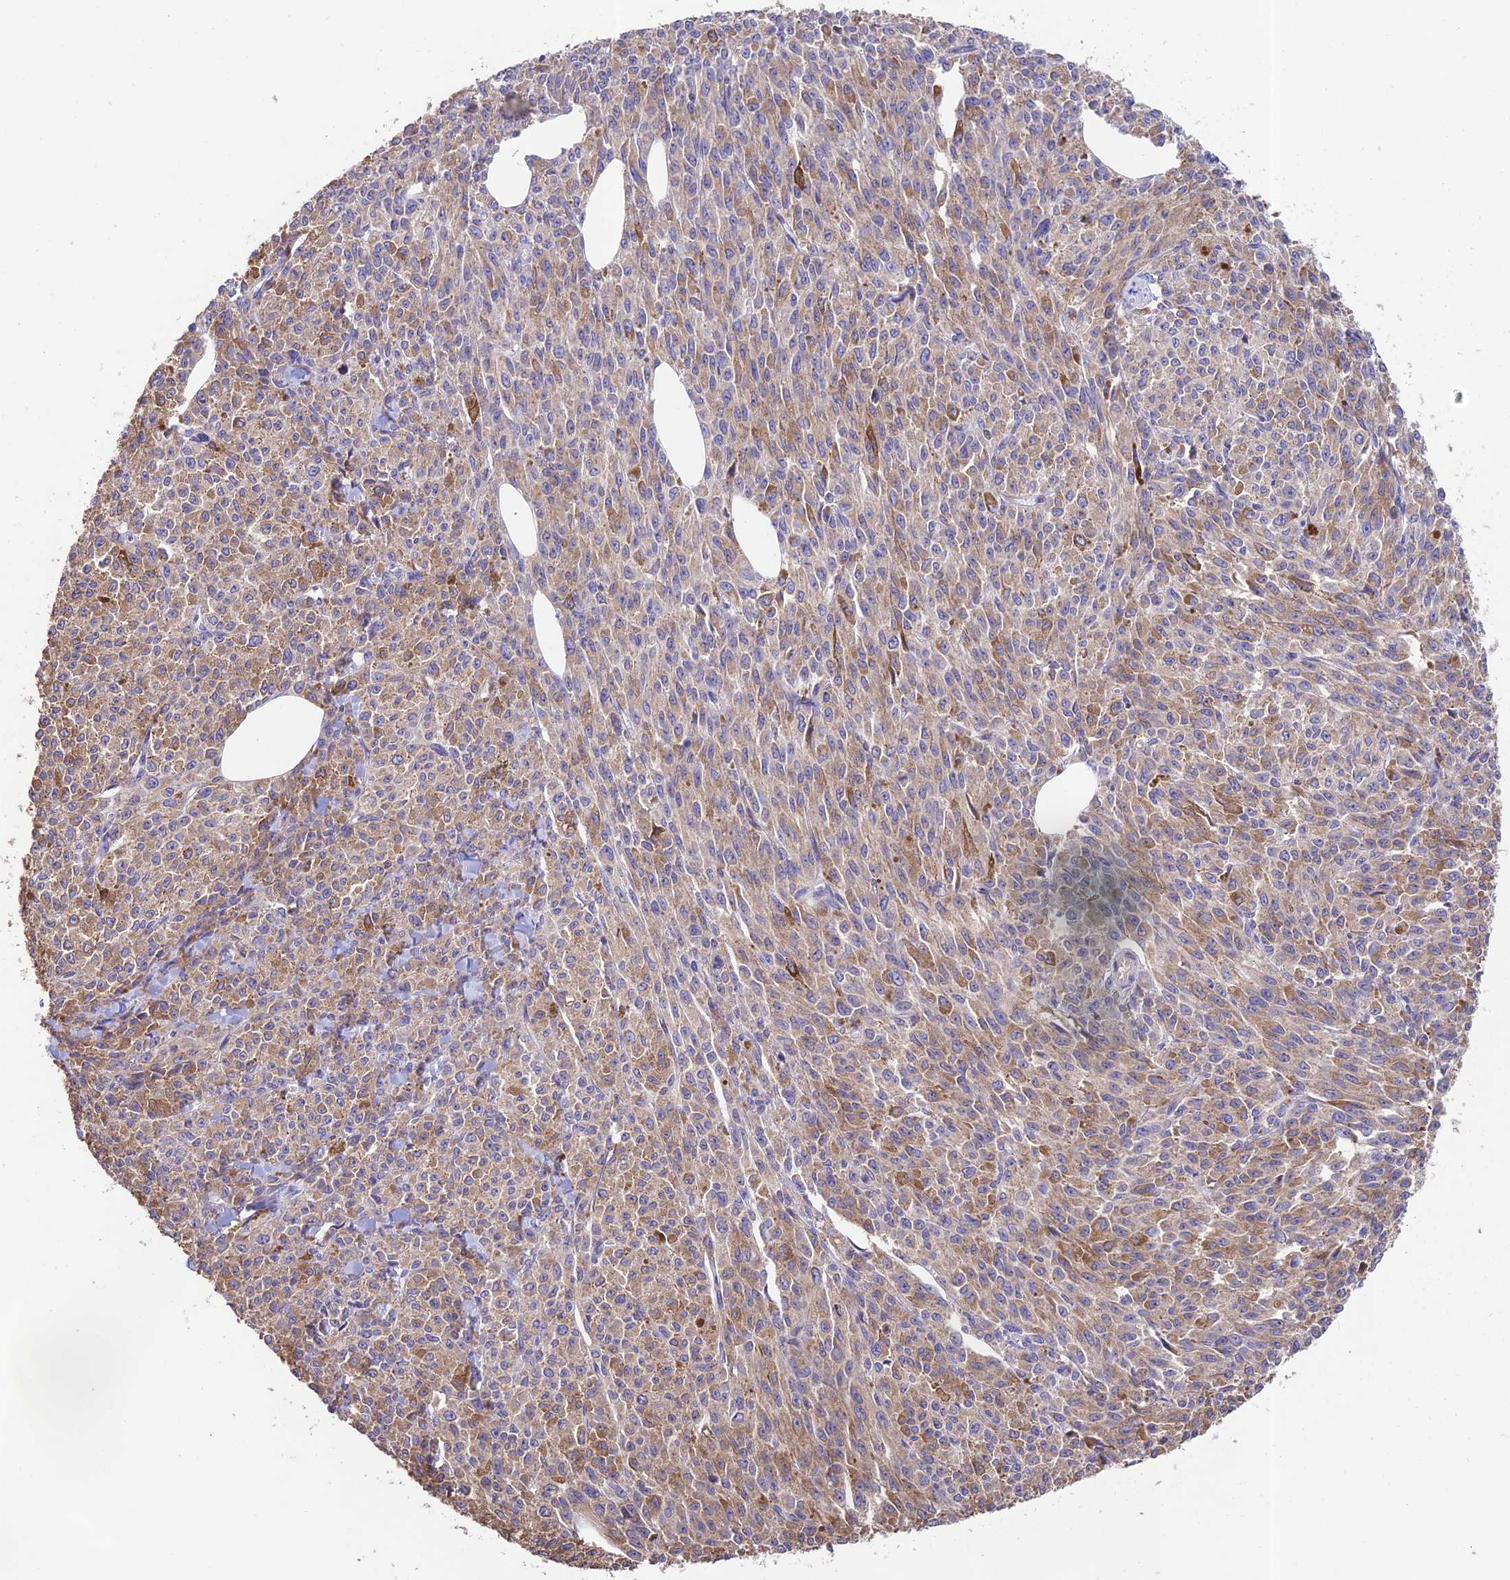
{"staining": {"intensity": "weak", "quantity": "25%-75%", "location": "cytoplasmic/membranous"}, "tissue": "melanoma", "cell_type": "Tumor cells", "image_type": "cancer", "snomed": [{"axis": "morphology", "description": "Malignant melanoma, NOS"}, {"axis": "topography", "description": "Skin"}], "caption": "IHC (DAB (3,3'-diaminobenzidine)) staining of melanoma reveals weak cytoplasmic/membranous protein positivity in approximately 25%-75% of tumor cells.", "gene": "EMC3", "patient": {"sex": "female", "age": 52}}